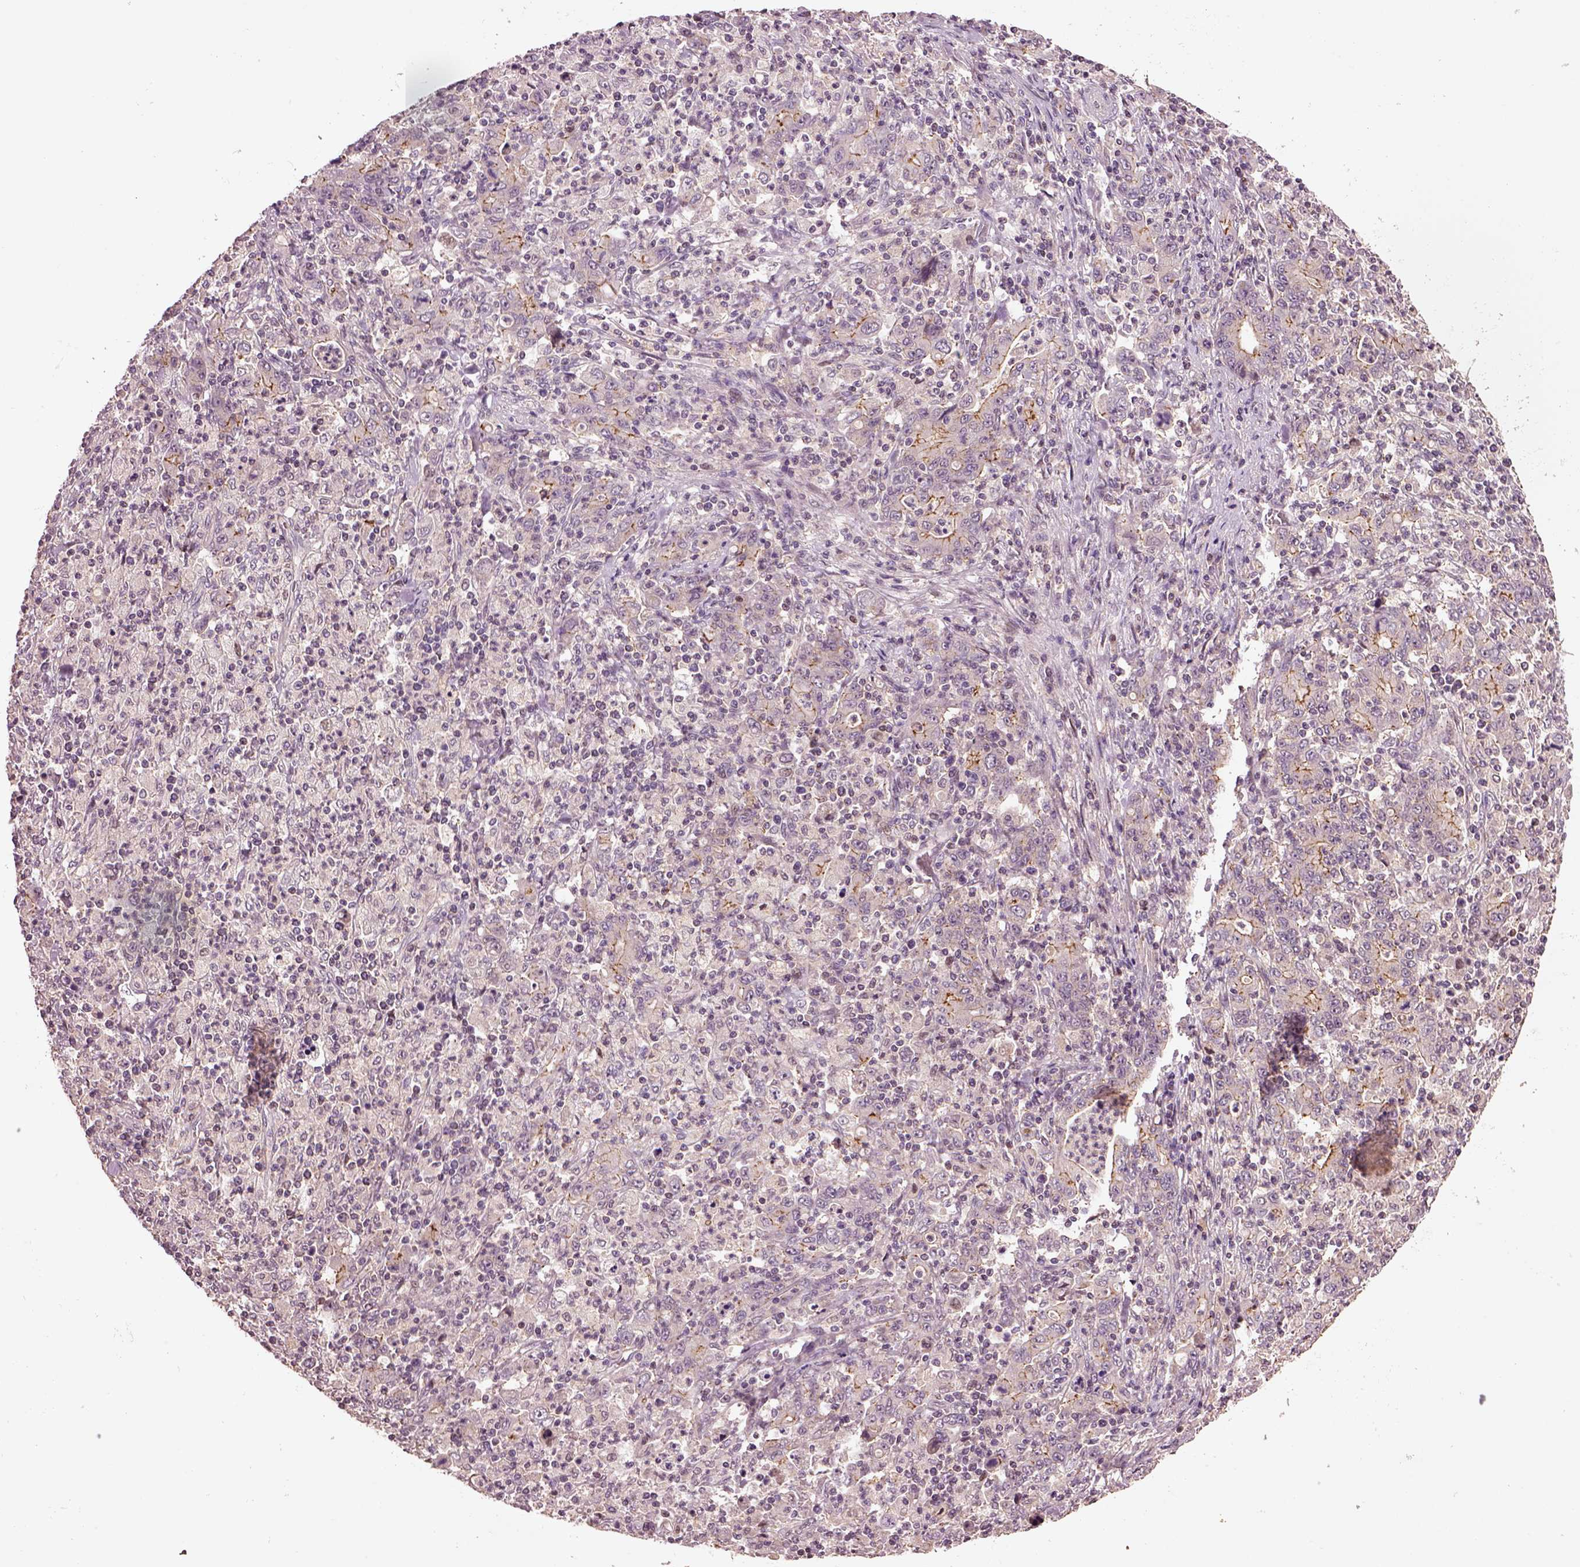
{"staining": {"intensity": "moderate", "quantity": "<25%", "location": "cytoplasmic/membranous"}, "tissue": "stomach cancer", "cell_type": "Tumor cells", "image_type": "cancer", "snomed": [{"axis": "morphology", "description": "Adenocarcinoma, NOS"}, {"axis": "topography", "description": "Stomach, upper"}], "caption": "There is low levels of moderate cytoplasmic/membranous staining in tumor cells of stomach cancer, as demonstrated by immunohistochemical staining (brown color).", "gene": "MTHFS", "patient": {"sex": "male", "age": 69}}